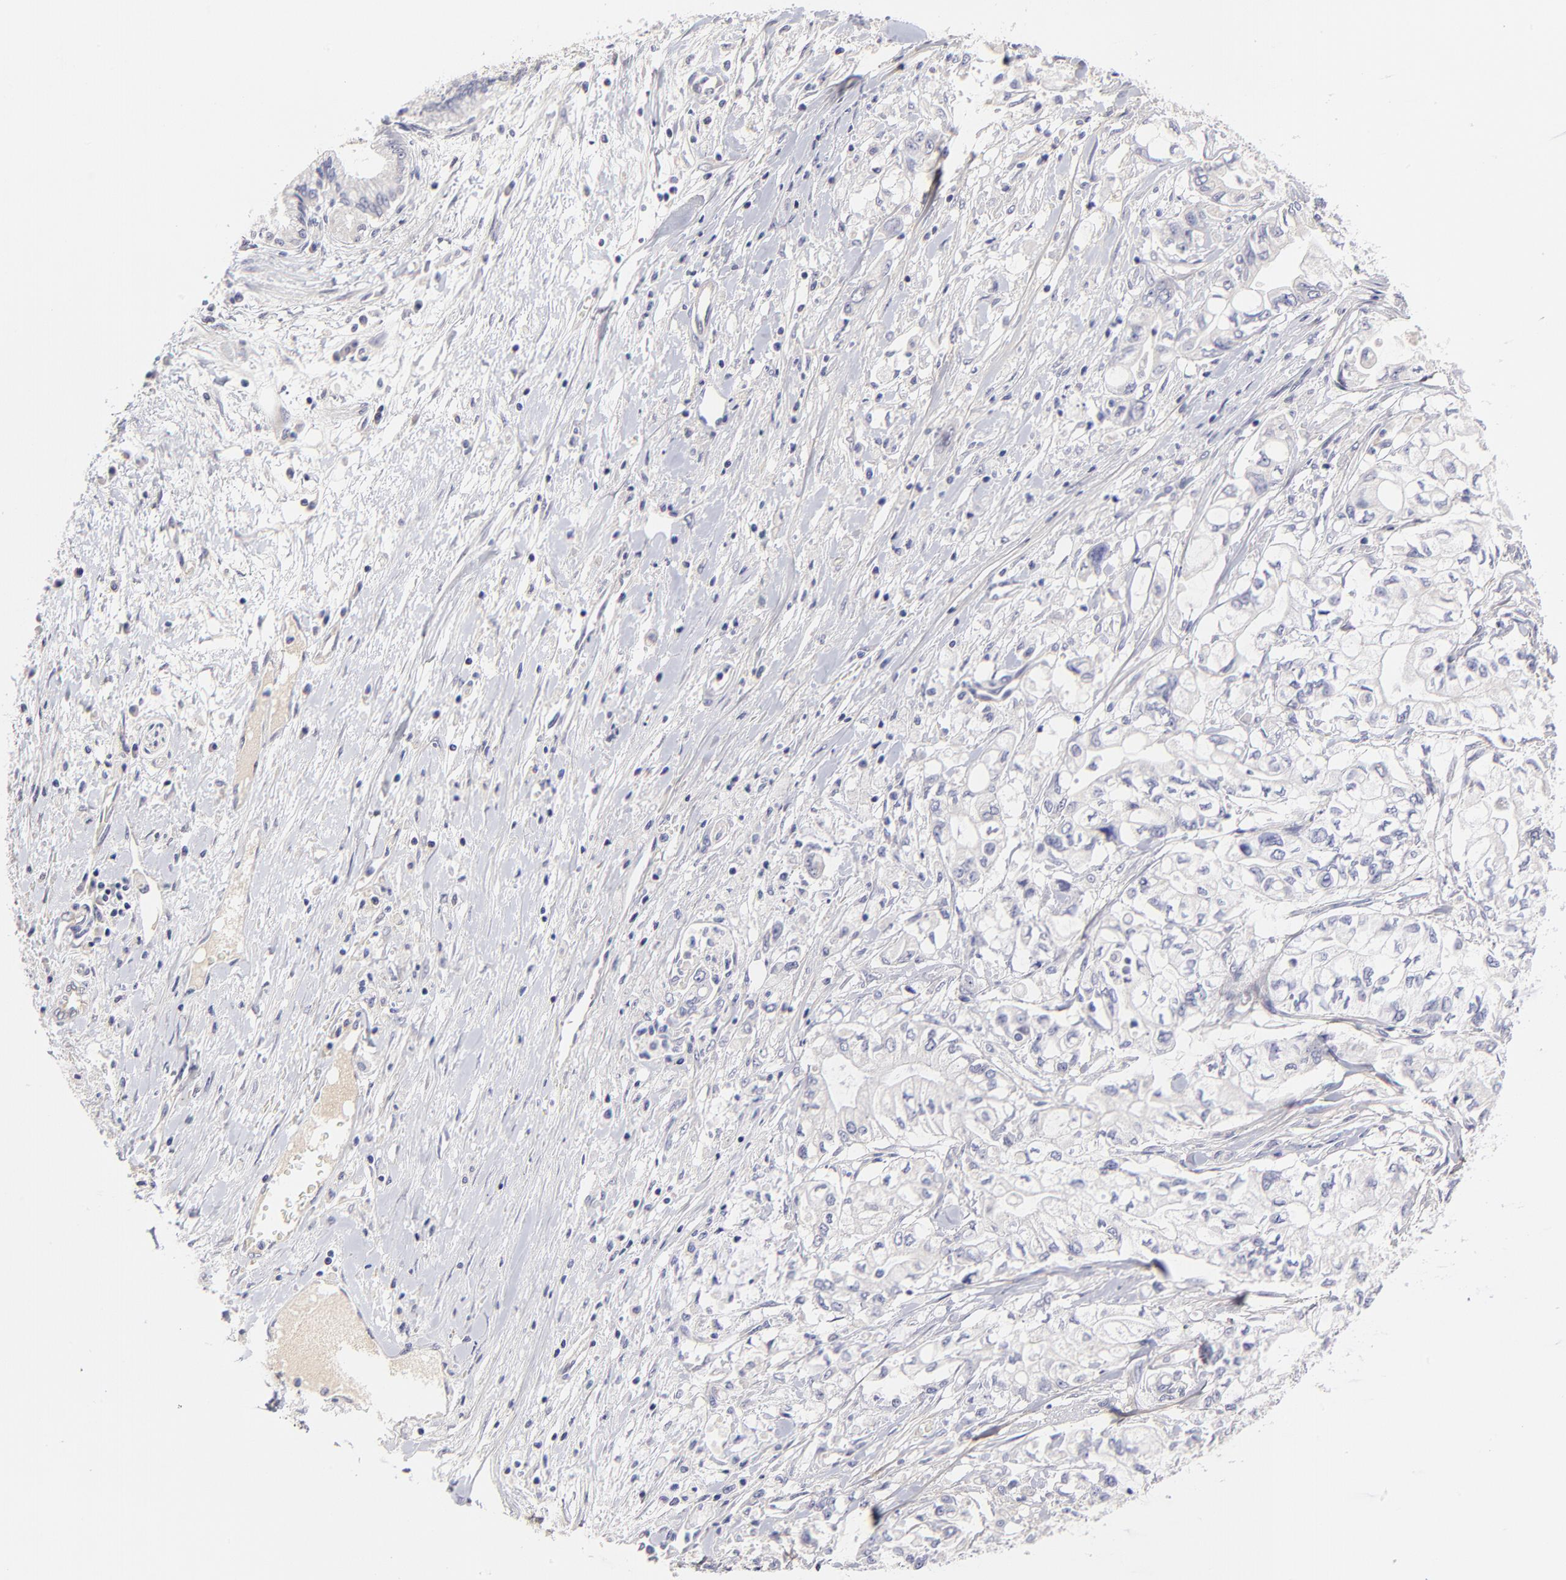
{"staining": {"intensity": "negative", "quantity": "none", "location": "none"}, "tissue": "pancreatic cancer", "cell_type": "Tumor cells", "image_type": "cancer", "snomed": [{"axis": "morphology", "description": "Adenocarcinoma, NOS"}, {"axis": "topography", "description": "Pancreas"}], "caption": "The IHC image has no significant positivity in tumor cells of pancreatic cancer tissue.", "gene": "BTG2", "patient": {"sex": "male", "age": 79}}